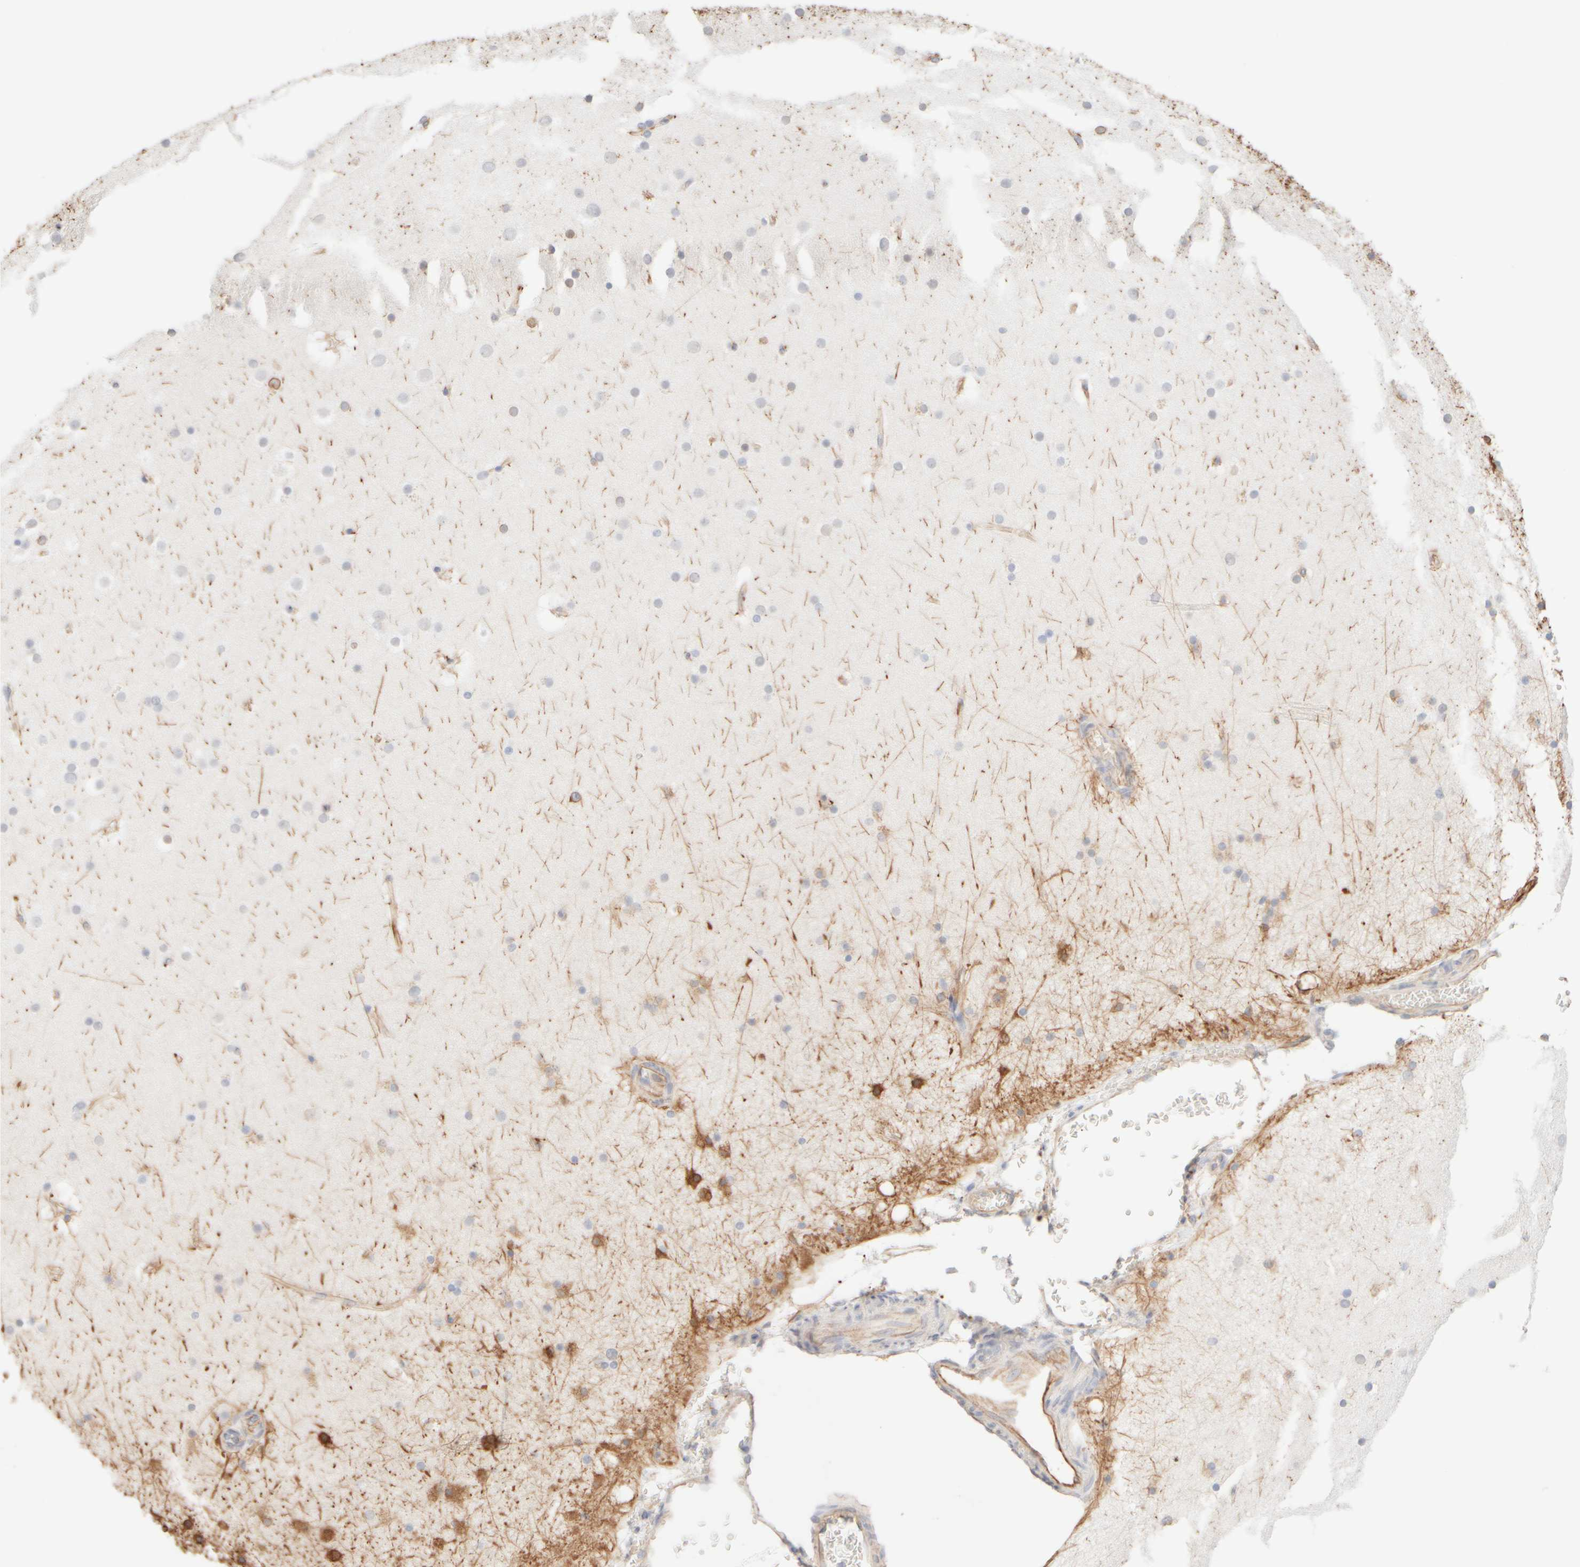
{"staining": {"intensity": "weak", "quantity": ">75%", "location": "cytoplasmic/membranous"}, "tissue": "cerebral cortex", "cell_type": "Endothelial cells", "image_type": "normal", "snomed": [{"axis": "morphology", "description": "Normal tissue, NOS"}, {"axis": "topography", "description": "Cerebral cortex"}], "caption": "This image demonstrates unremarkable cerebral cortex stained with IHC to label a protein in brown. The cytoplasmic/membranous of endothelial cells show weak positivity for the protein. Nuclei are counter-stained blue.", "gene": "KRT15", "patient": {"sex": "male", "age": 57}}